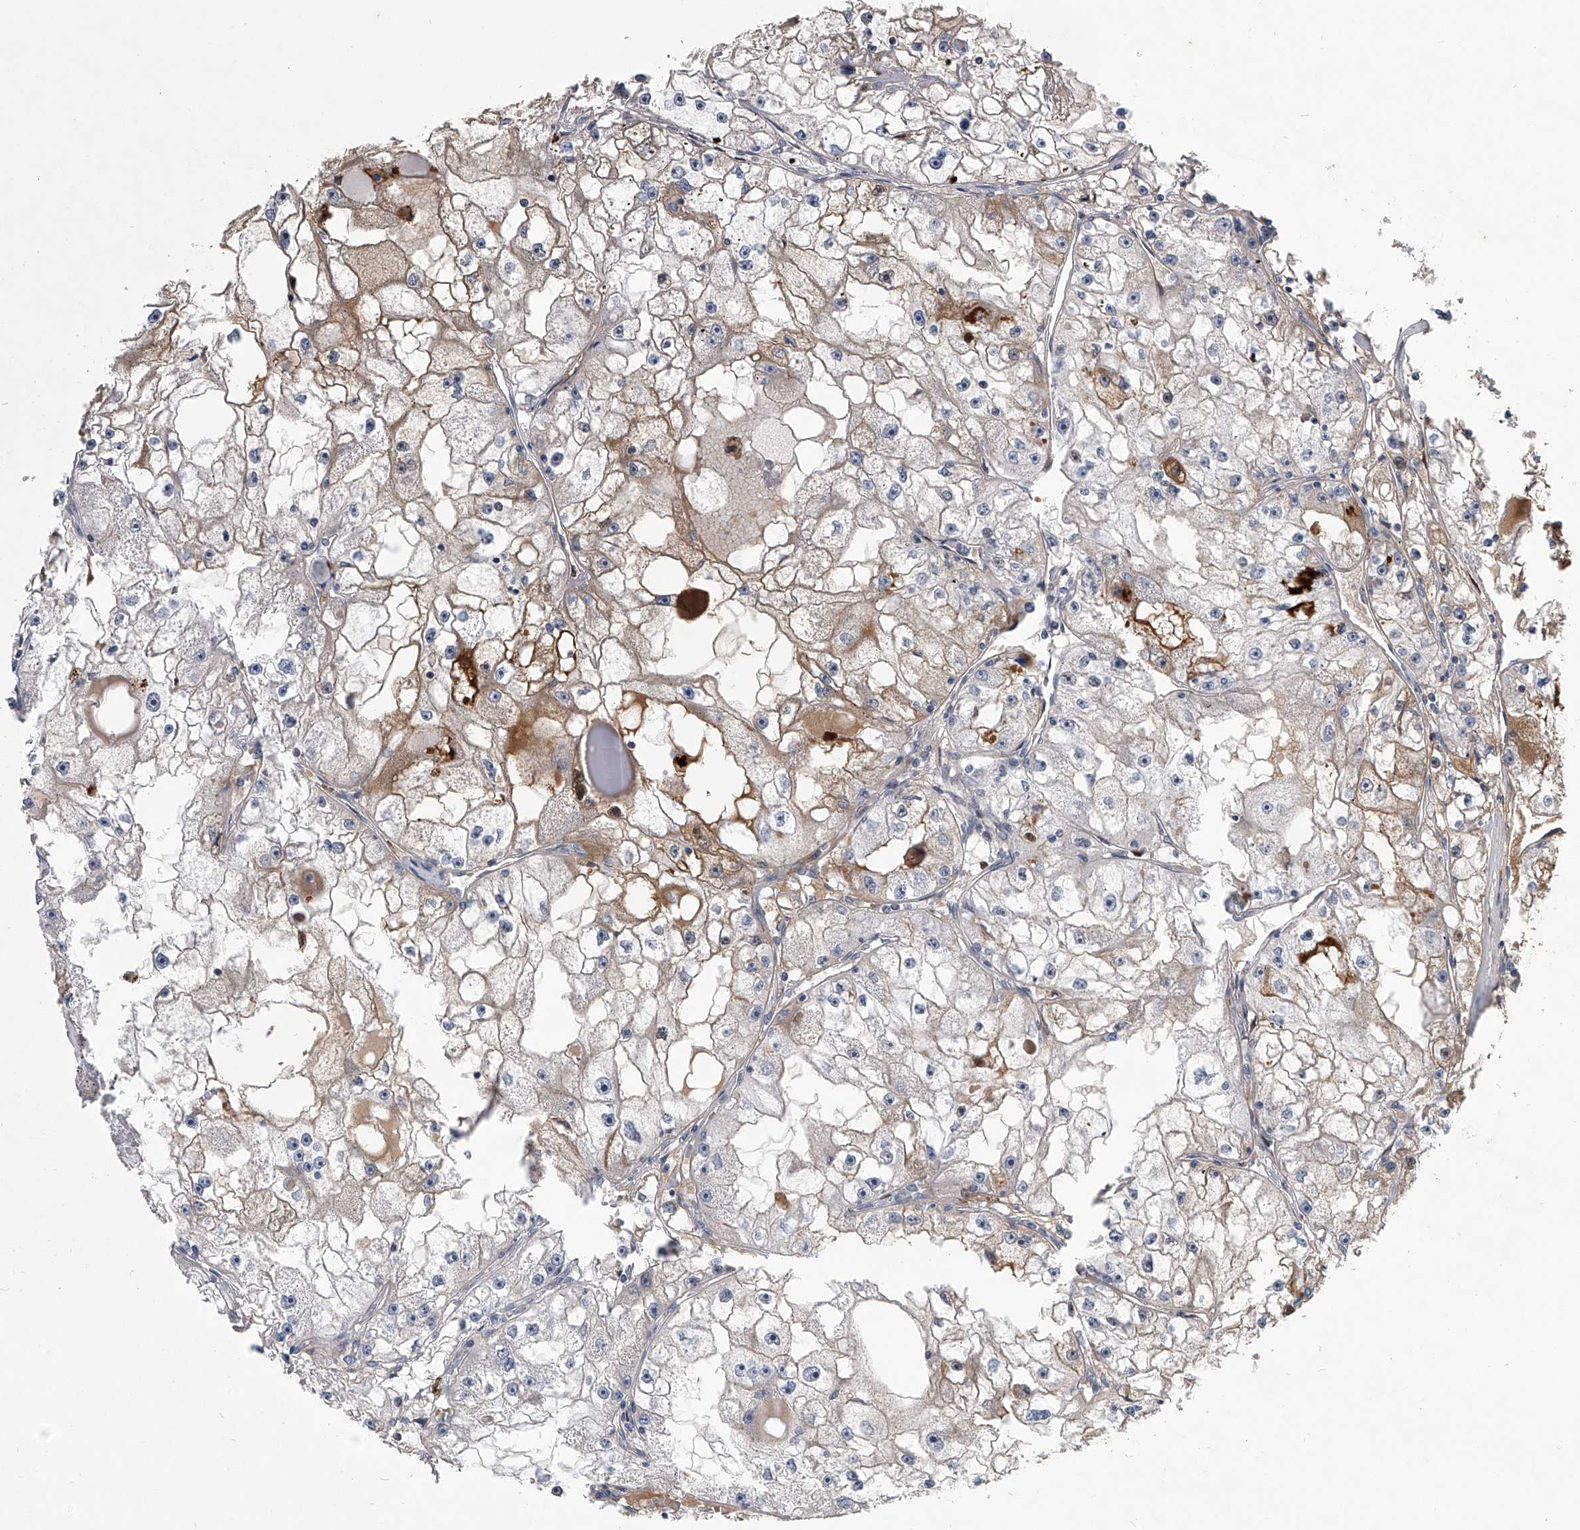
{"staining": {"intensity": "weak", "quantity": "<25%", "location": "cytoplasmic/membranous"}, "tissue": "renal cancer", "cell_type": "Tumor cells", "image_type": "cancer", "snomed": [{"axis": "morphology", "description": "Adenocarcinoma, NOS"}, {"axis": "topography", "description": "Kidney"}], "caption": "An image of human renal adenocarcinoma is negative for staining in tumor cells.", "gene": "HEATR6", "patient": {"sex": "male", "age": 56}}